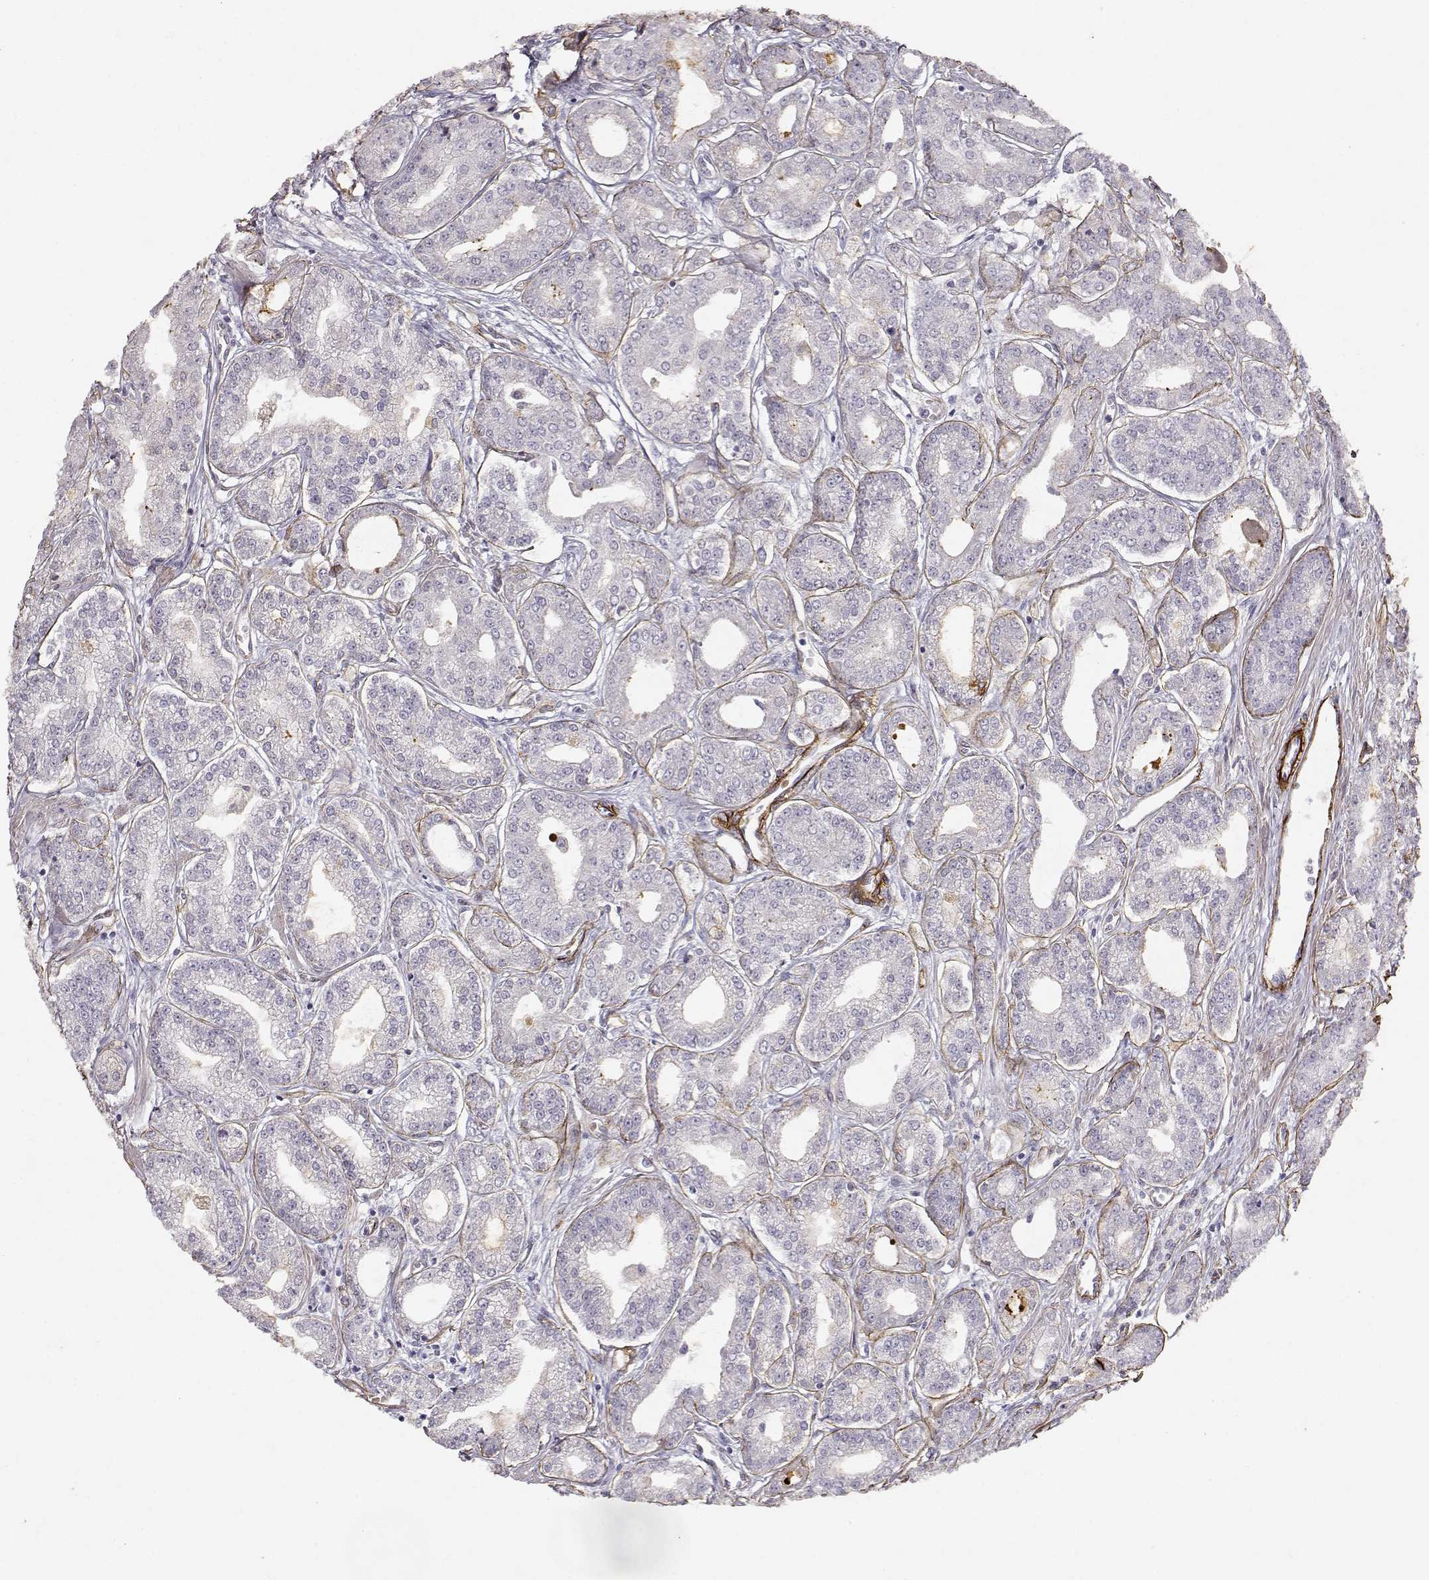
{"staining": {"intensity": "negative", "quantity": "none", "location": "none"}, "tissue": "prostate cancer", "cell_type": "Tumor cells", "image_type": "cancer", "snomed": [{"axis": "morphology", "description": "Adenocarcinoma, NOS"}, {"axis": "topography", "description": "Prostate"}], "caption": "Protein analysis of adenocarcinoma (prostate) displays no significant staining in tumor cells.", "gene": "LAMA5", "patient": {"sex": "male", "age": 71}}